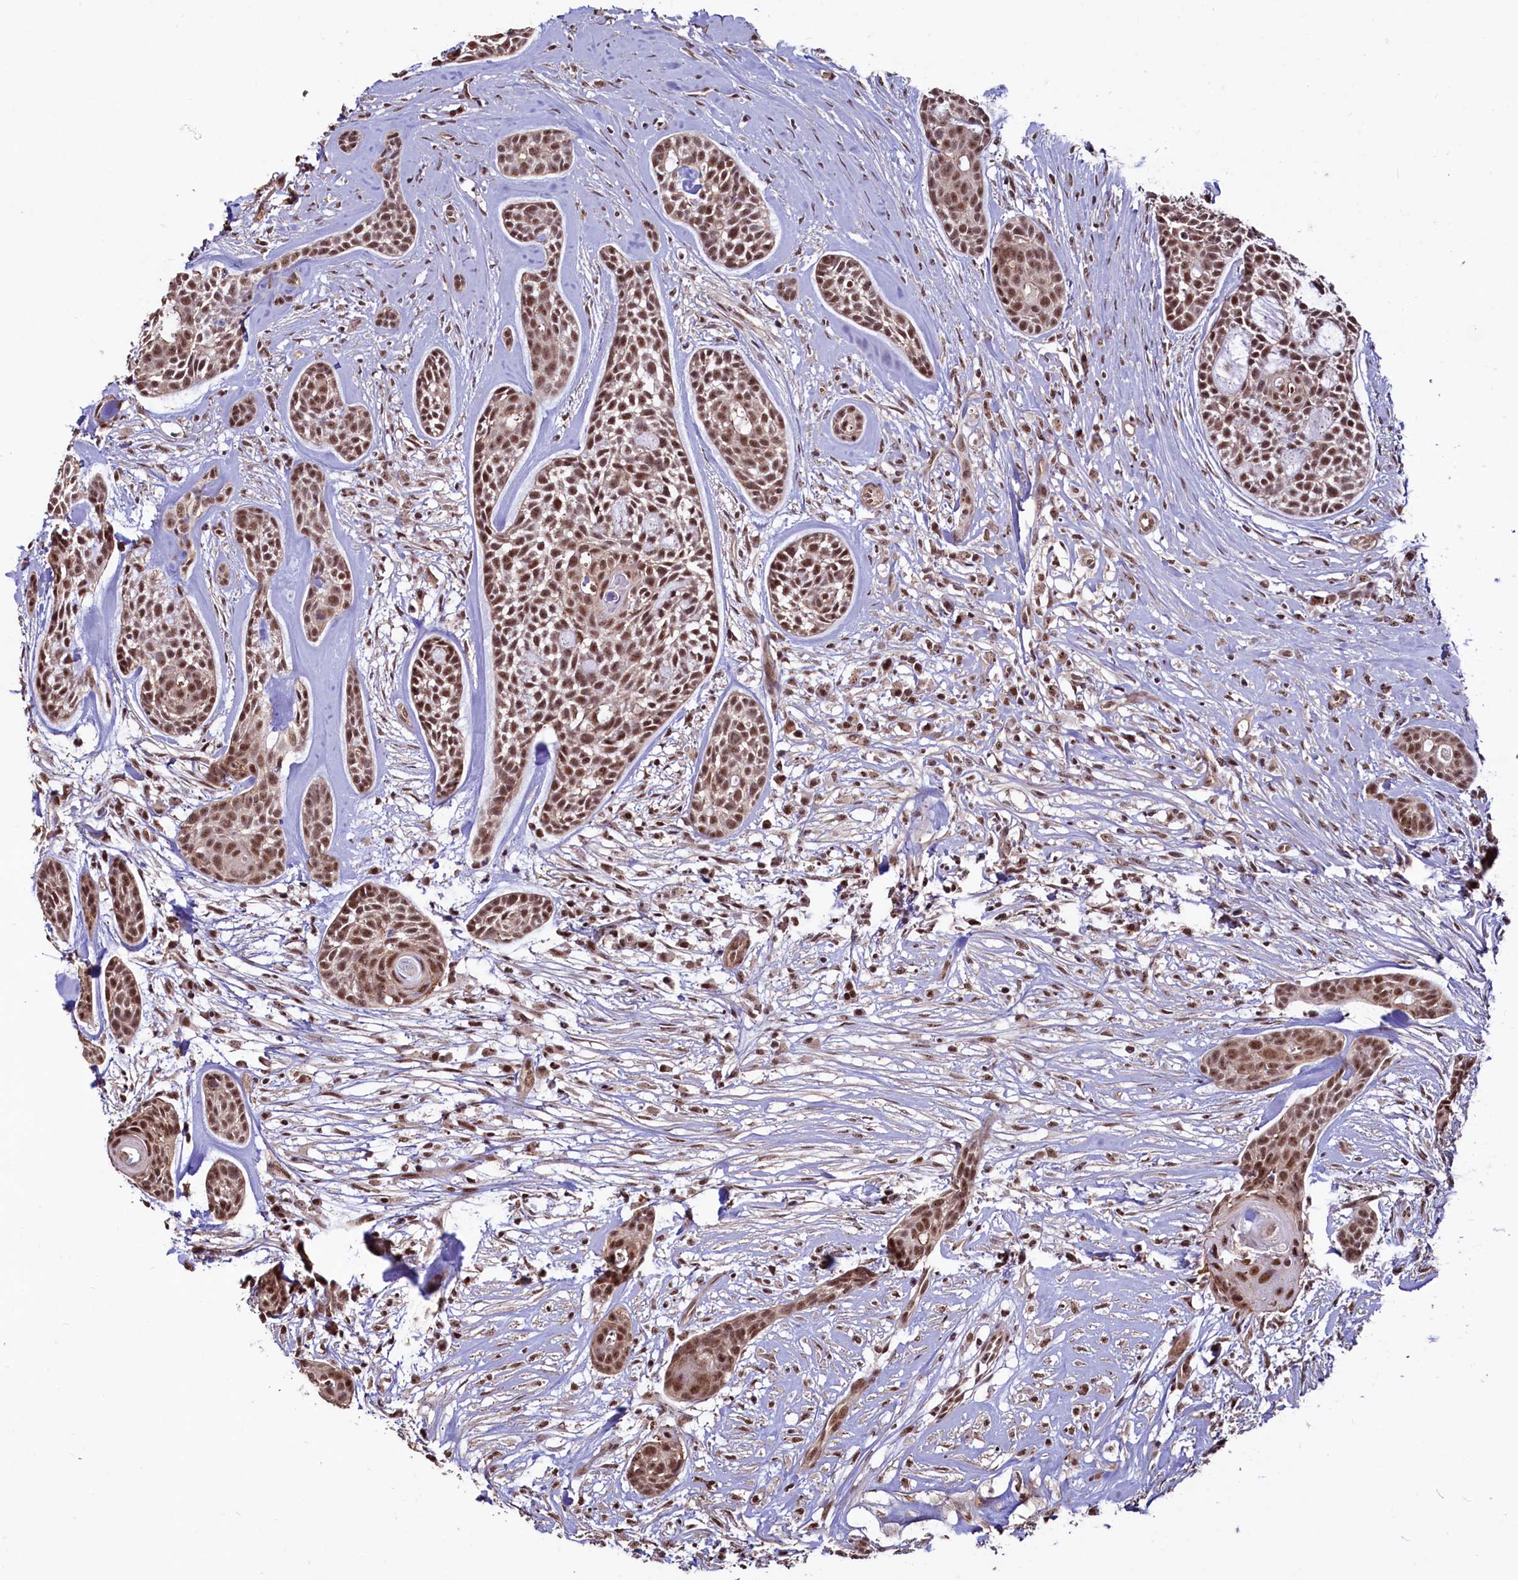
{"staining": {"intensity": "moderate", "quantity": ">75%", "location": "nuclear"}, "tissue": "head and neck cancer", "cell_type": "Tumor cells", "image_type": "cancer", "snomed": [{"axis": "morphology", "description": "Adenocarcinoma, NOS"}, {"axis": "topography", "description": "Subcutis"}, {"axis": "topography", "description": "Head-Neck"}], "caption": "A high-resolution histopathology image shows IHC staining of head and neck adenocarcinoma, which shows moderate nuclear expression in approximately >75% of tumor cells.", "gene": "SFSWAP", "patient": {"sex": "female", "age": 73}}